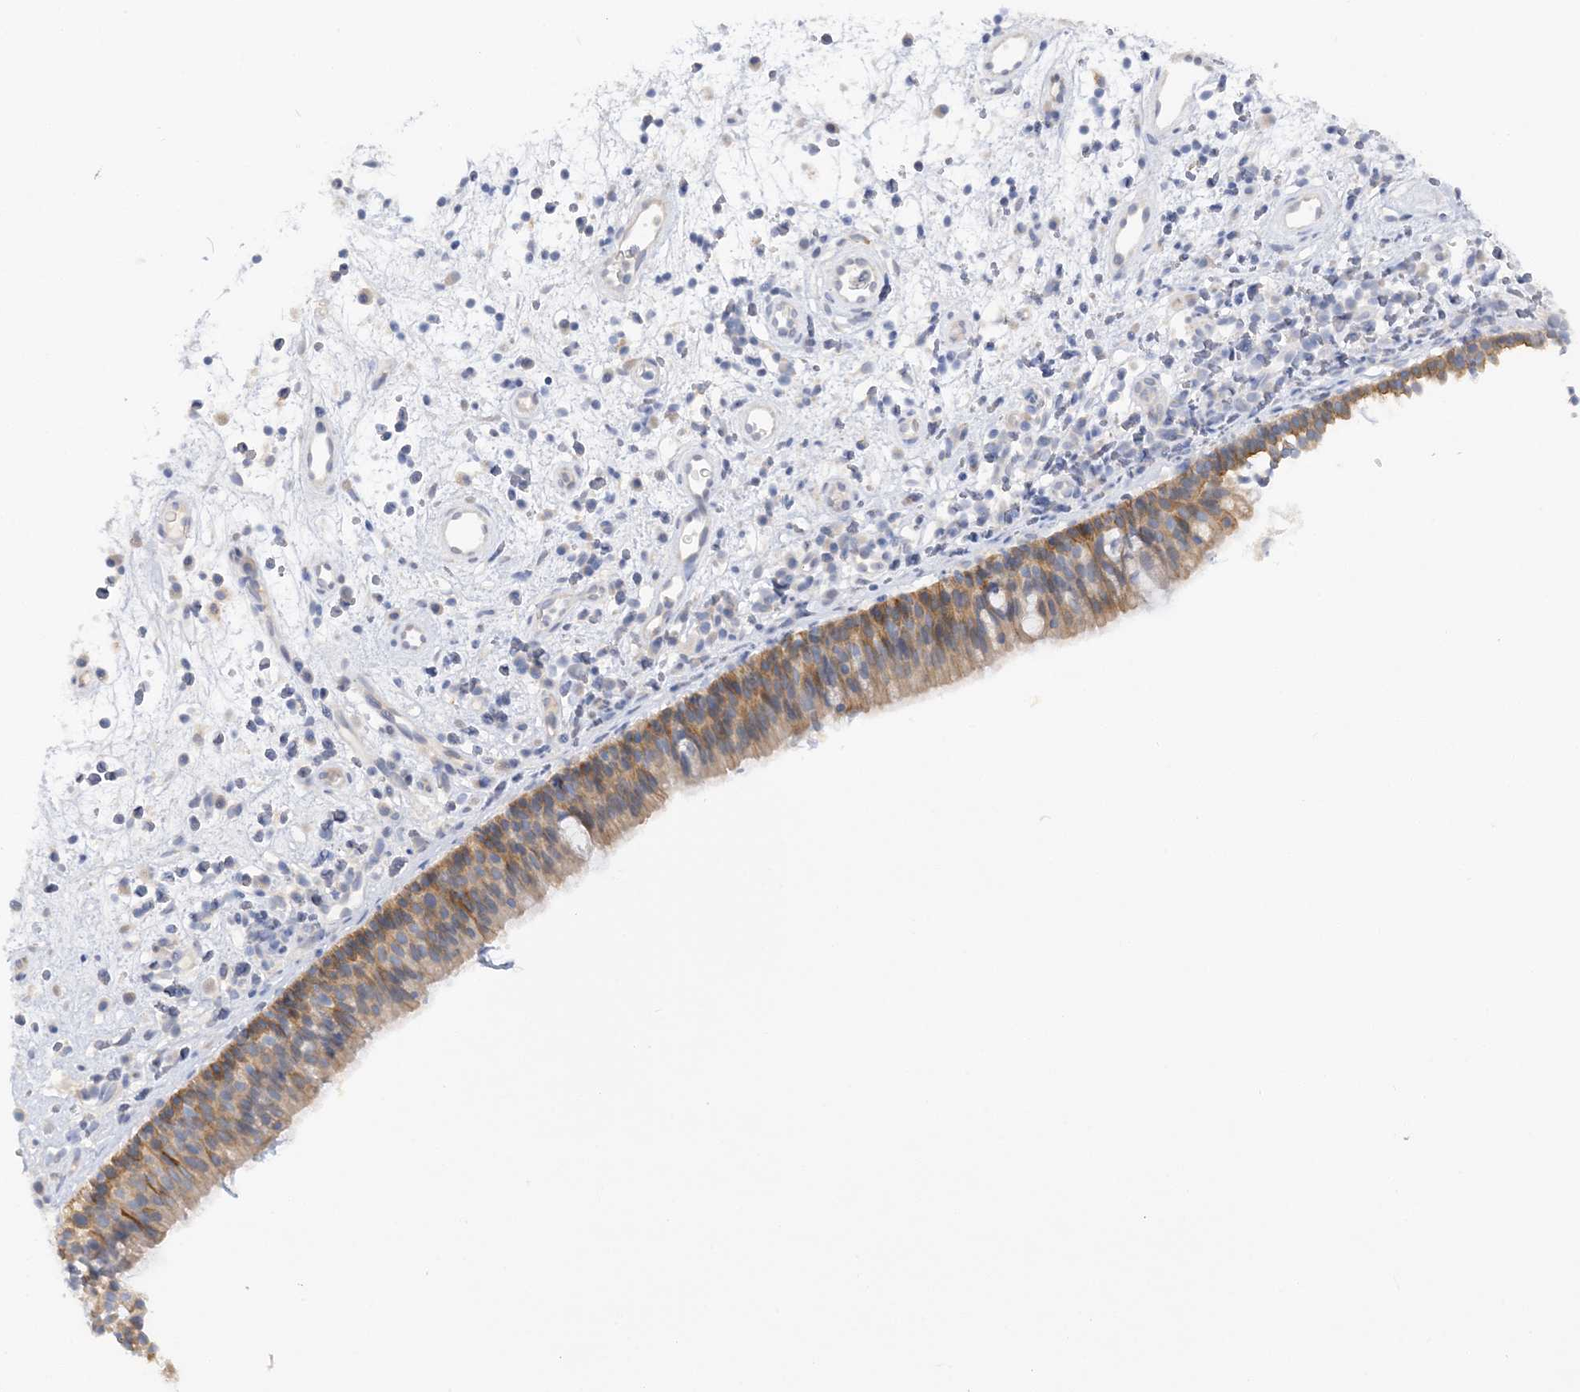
{"staining": {"intensity": "moderate", "quantity": ">75%", "location": "cytoplasmic/membranous"}, "tissue": "nasopharynx", "cell_type": "Respiratory epithelial cells", "image_type": "normal", "snomed": [{"axis": "morphology", "description": "Normal tissue, NOS"}, {"axis": "morphology", "description": "Inflammation, NOS"}, {"axis": "morphology", "description": "Malignant melanoma, Metastatic site"}, {"axis": "topography", "description": "Nasopharynx"}], "caption": "Protein expression analysis of normal nasopharynx shows moderate cytoplasmic/membranous positivity in about >75% of respiratory epithelial cells.", "gene": "RPEL1", "patient": {"sex": "male", "age": 70}}